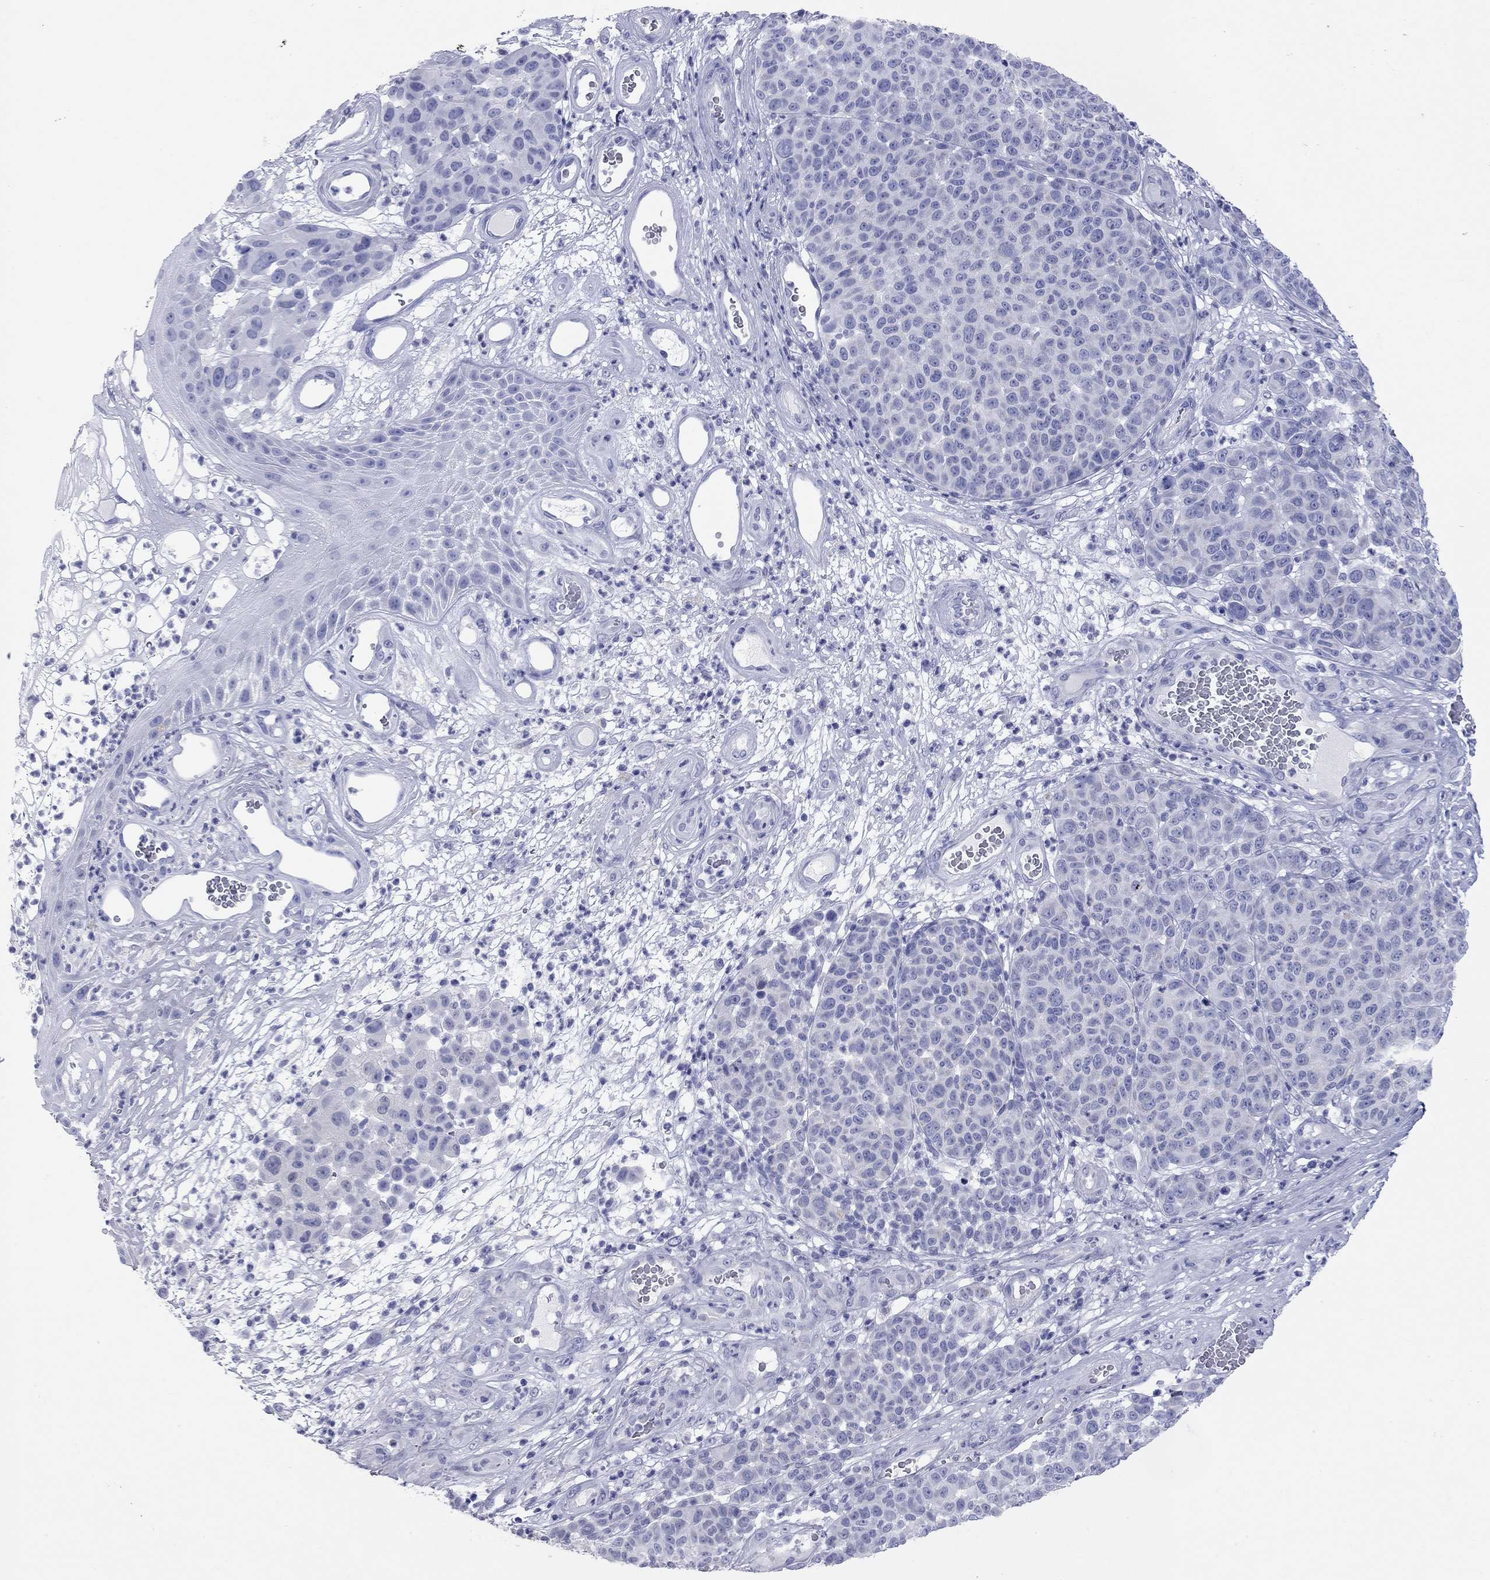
{"staining": {"intensity": "negative", "quantity": "none", "location": "none"}, "tissue": "melanoma", "cell_type": "Tumor cells", "image_type": "cancer", "snomed": [{"axis": "morphology", "description": "Malignant melanoma, NOS"}, {"axis": "topography", "description": "Skin"}], "caption": "The image reveals no staining of tumor cells in melanoma.", "gene": "VSIG10", "patient": {"sex": "male", "age": 59}}